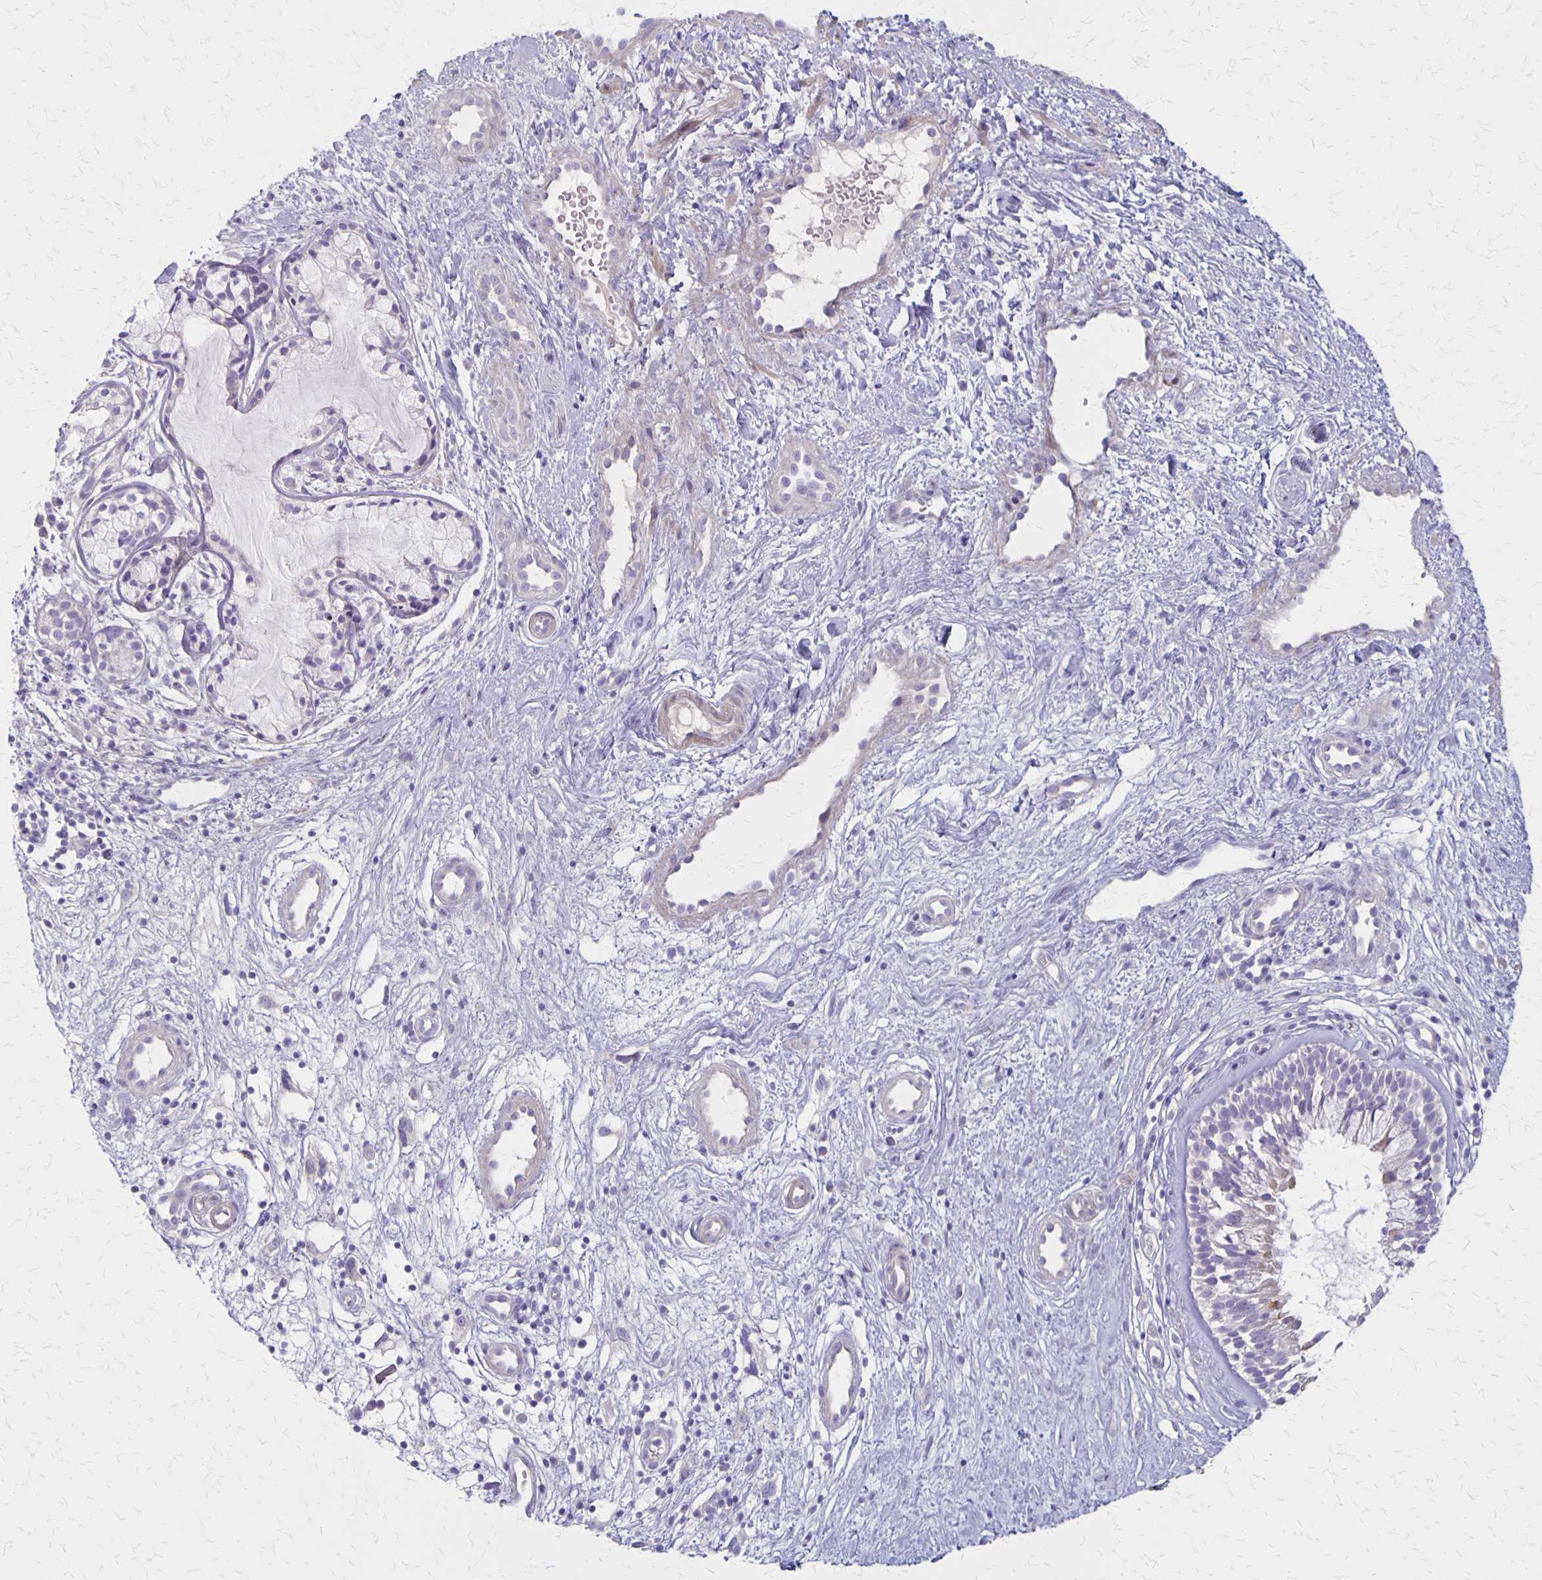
{"staining": {"intensity": "weak", "quantity": "<25%", "location": "cytoplasmic/membranous"}, "tissue": "nasopharynx", "cell_type": "Respiratory epithelial cells", "image_type": "normal", "snomed": [{"axis": "morphology", "description": "Normal tissue, NOS"}, {"axis": "topography", "description": "Nasopharynx"}], "caption": "Respiratory epithelial cells are negative for protein expression in benign human nasopharynx.", "gene": "HOMER1", "patient": {"sex": "male", "age": 32}}